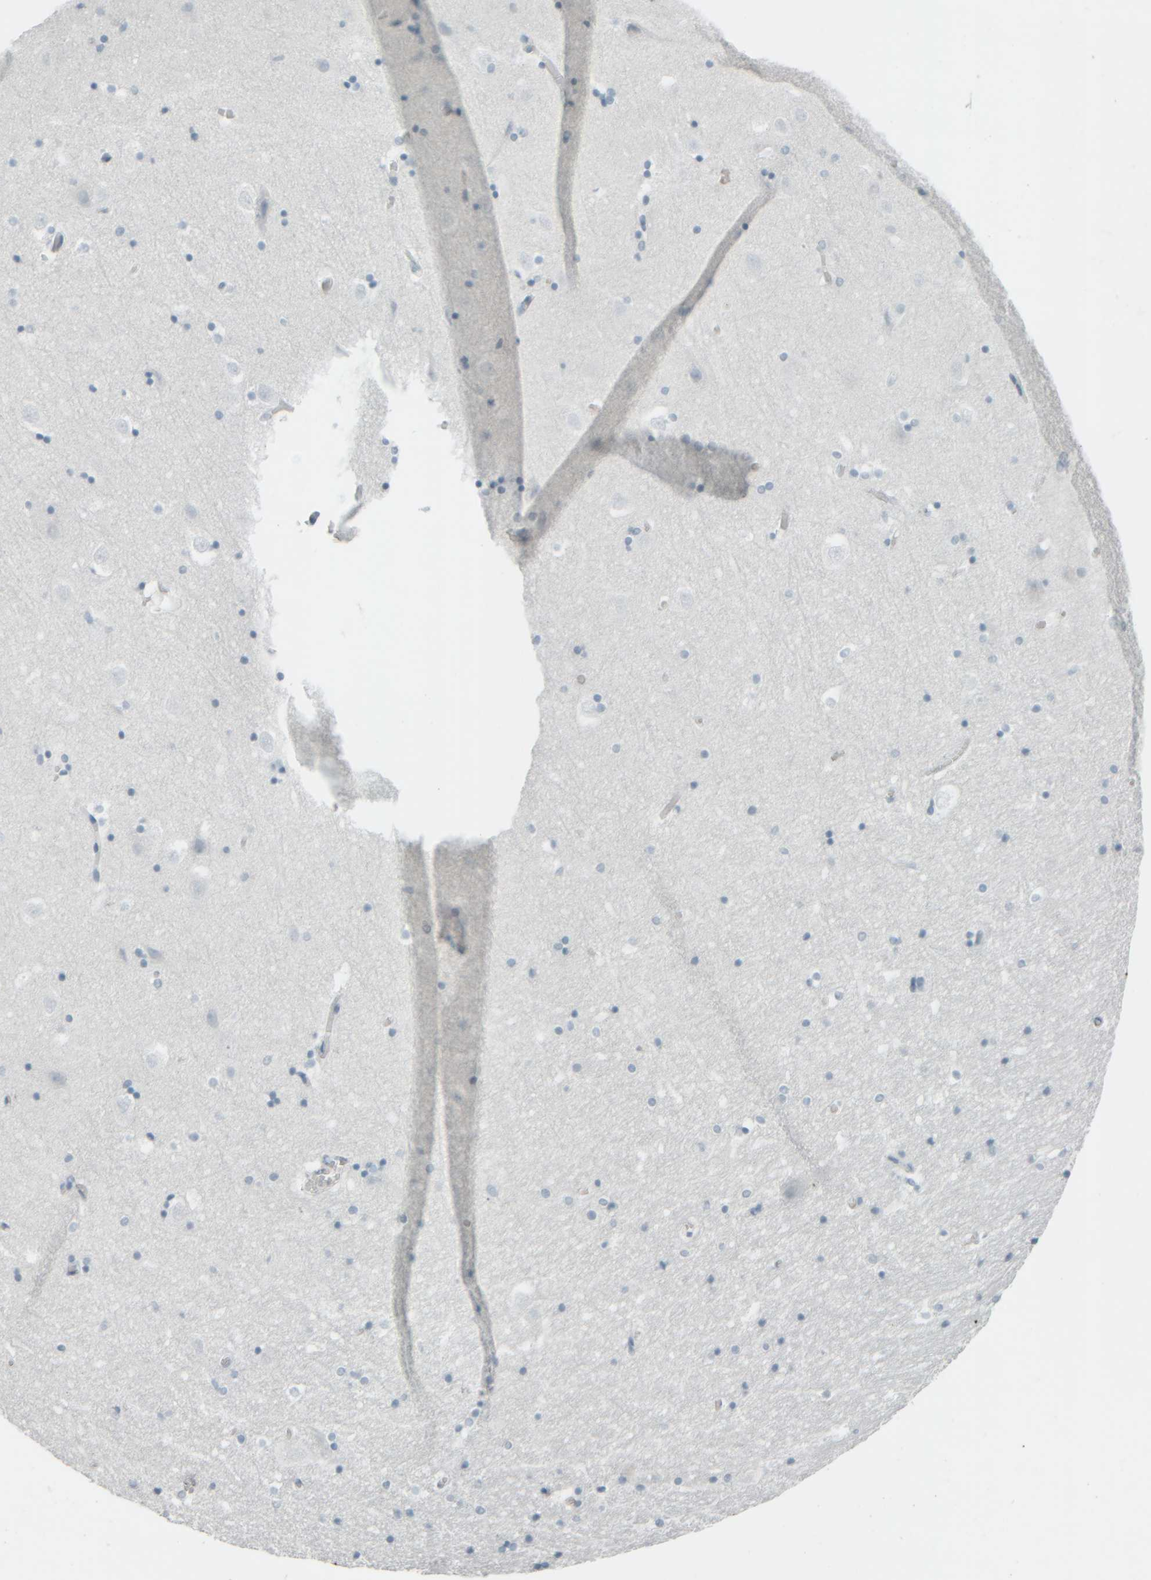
{"staining": {"intensity": "negative", "quantity": "none", "location": "none"}, "tissue": "hippocampus", "cell_type": "Glial cells", "image_type": "normal", "snomed": [{"axis": "morphology", "description": "Normal tissue, NOS"}, {"axis": "topography", "description": "Hippocampus"}], "caption": "Histopathology image shows no protein staining in glial cells of benign hippocampus. (Immunohistochemistry, brightfield microscopy, high magnification).", "gene": "TPSAB1", "patient": {"sex": "male", "age": 45}}